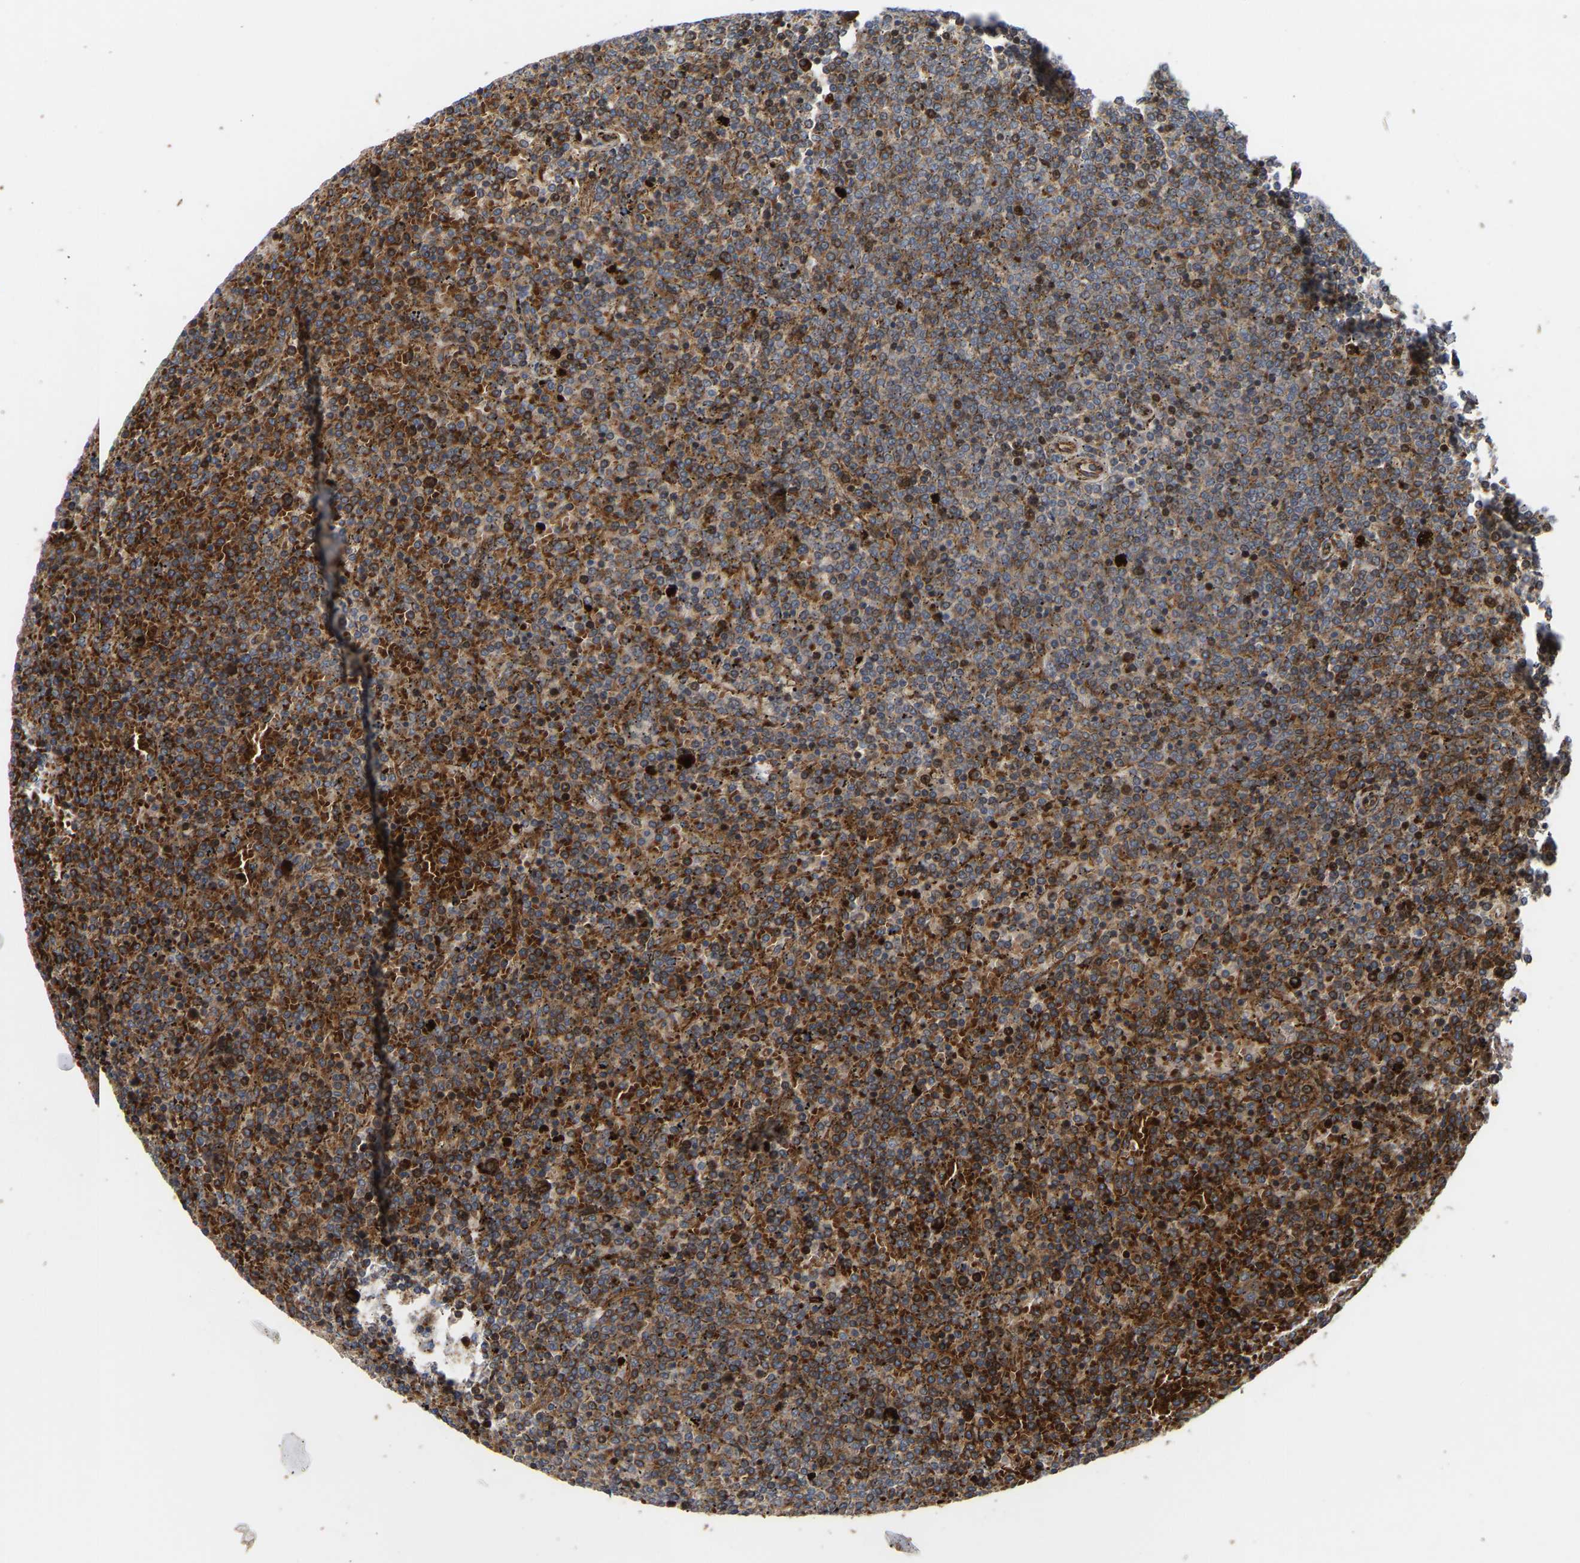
{"staining": {"intensity": "strong", "quantity": ">75%", "location": "cytoplasmic/membranous"}, "tissue": "lymphoma", "cell_type": "Tumor cells", "image_type": "cancer", "snomed": [{"axis": "morphology", "description": "Malignant lymphoma, non-Hodgkin's type, Low grade"}, {"axis": "topography", "description": "Spleen"}], "caption": "The immunohistochemical stain labels strong cytoplasmic/membranous expression in tumor cells of lymphoma tissue.", "gene": "STAU1", "patient": {"sex": "female", "age": 77}}